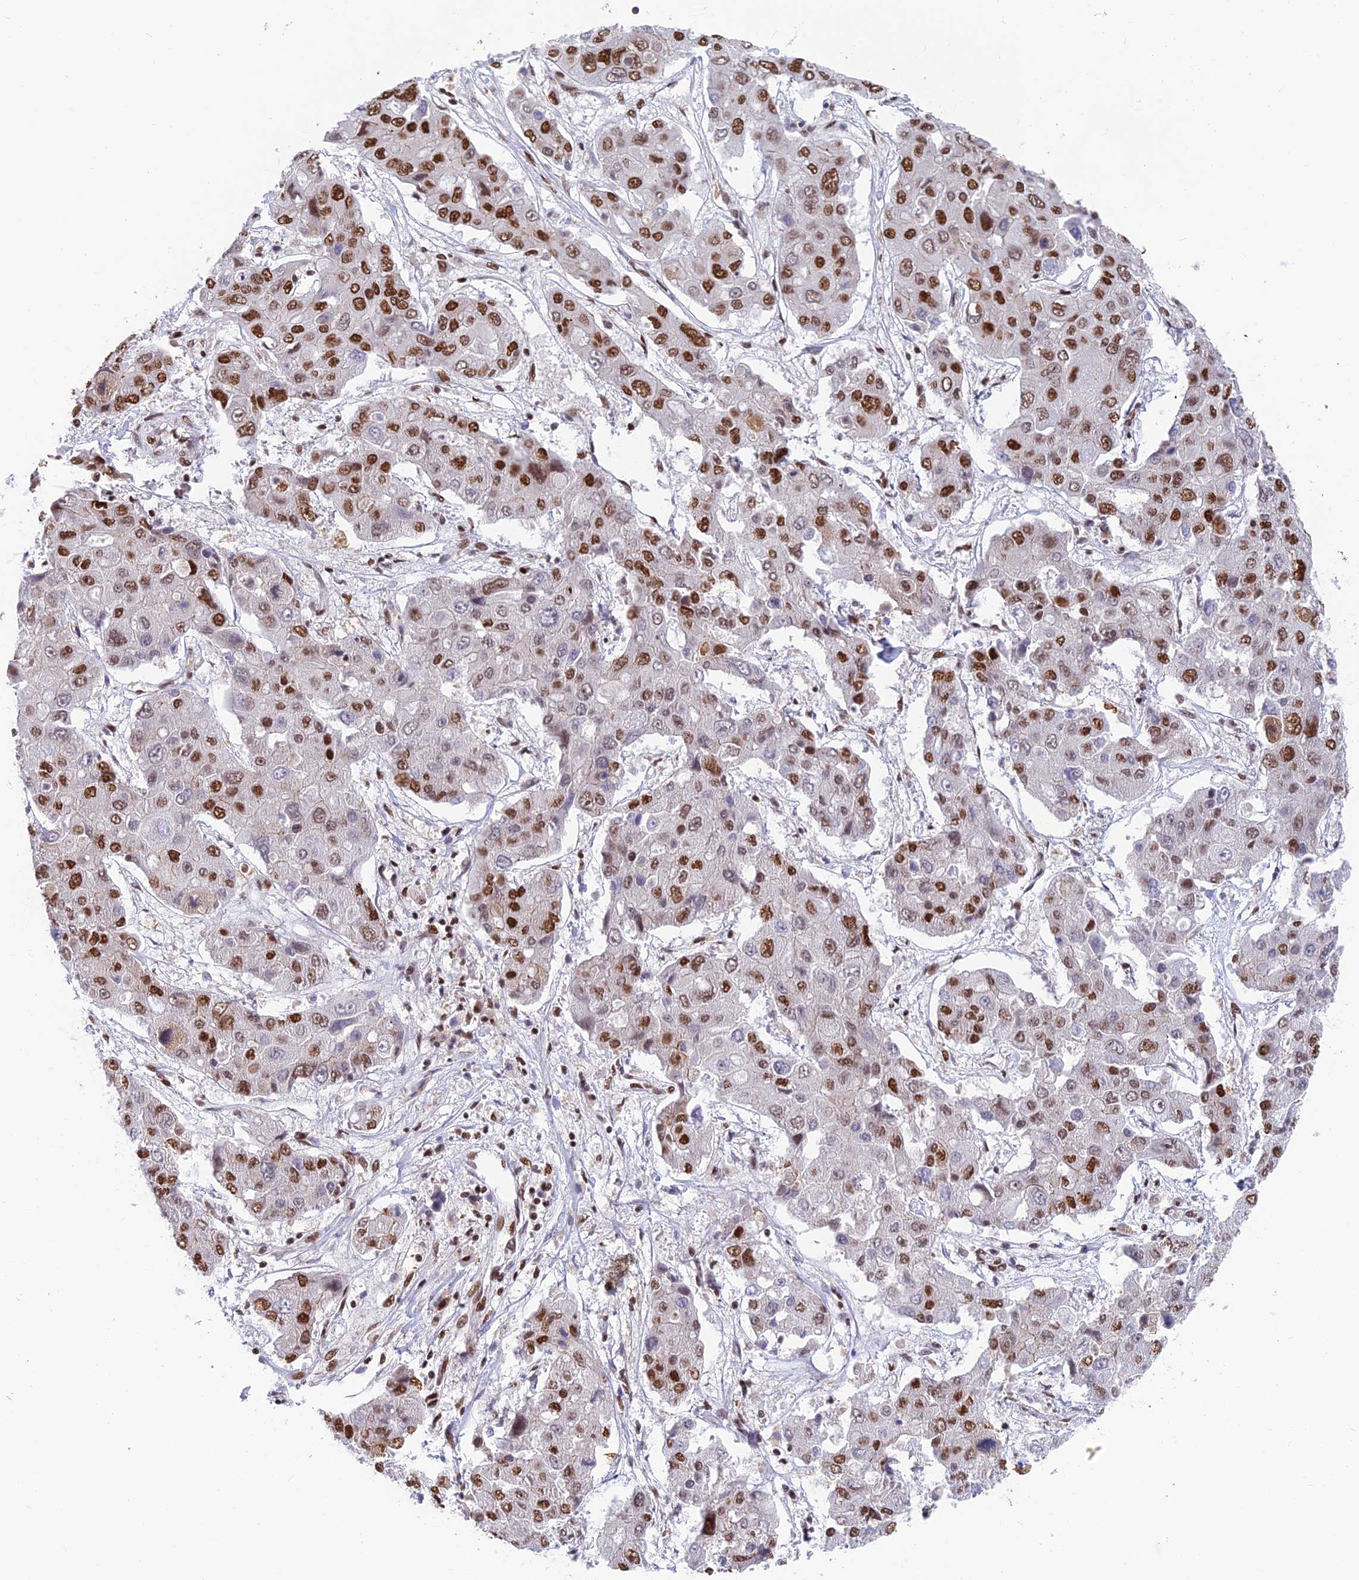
{"staining": {"intensity": "strong", "quantity": "25%-75%", "location": "nuclear"}, "tissue": "liver cancer", "cell_type": "Tumor cells", "image_type": "cancer", "snomed": [{"axis": "morphology", "description": "Cholangiocarcinoma"}, {"axis": "topography", "description": "Liver"}], "caption": "IHC of human liver cancer (cholangiocarcinoma) demonstrates high levels of strong nuclear expression in about 25%-75% of tumor cells.", "gene": "EEF1AKMT3", "patient": {"sex": "male", "age": 67}}